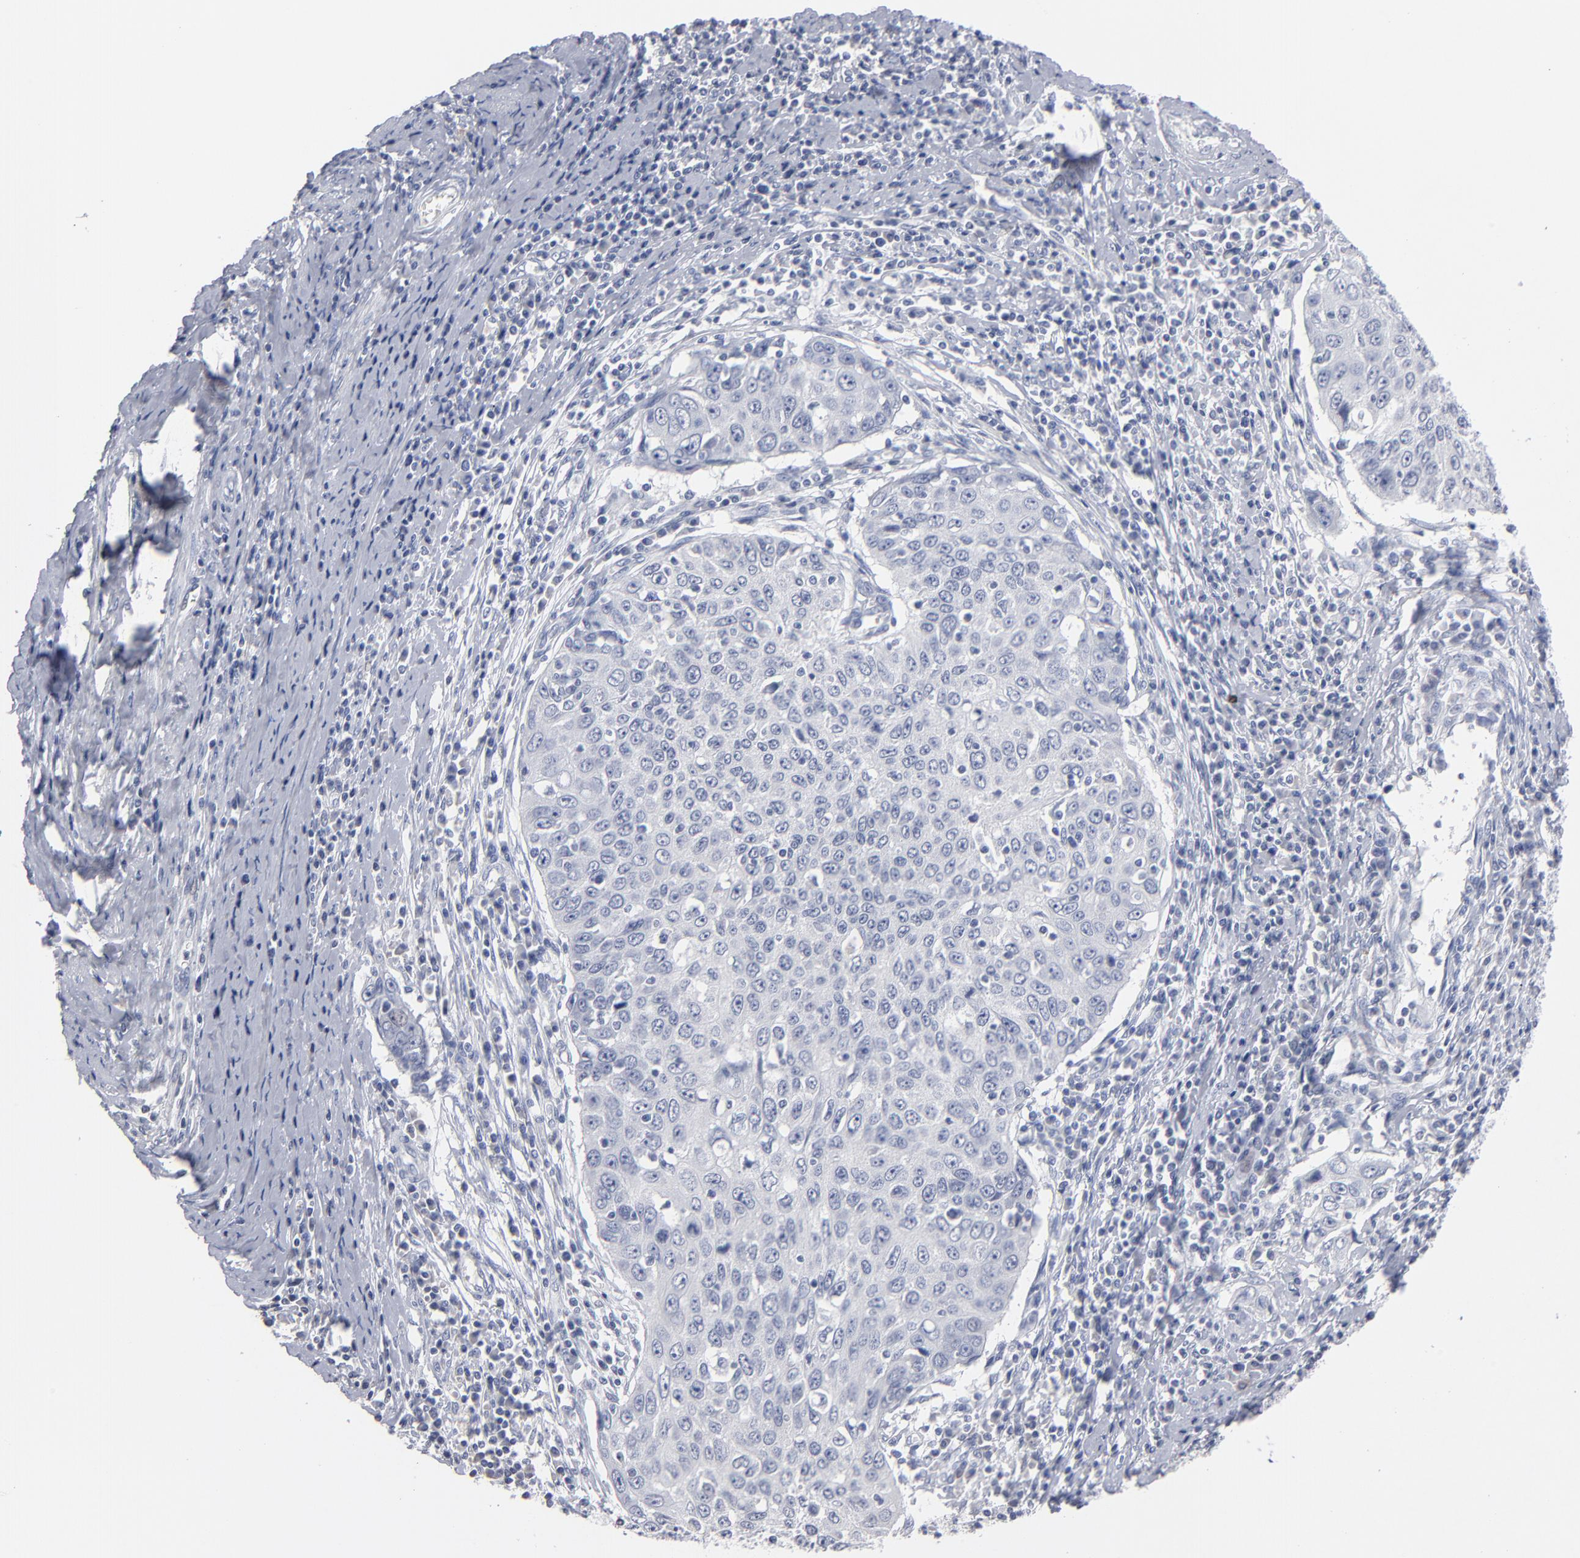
{"staining": {"intensity": "negative", "quantity": "none", "location": "none"}, "tissue": "cervical cancer", "cell_type": "Tumor cells", "image_type": "cancer", "snomed": [{"axis": "morphology", "description": "Squamous cell carcinoma, NOS"}, {"axis": "topography", "description": "Cervix"}], "caption": "The immunohistochemistry (IHC) image has no significant expression in tumor cells of cervical cancer (squamous cell carcinoma) tissue.", "gene": "RPH3A", "patient": {"sex": "female", "age": 53}}